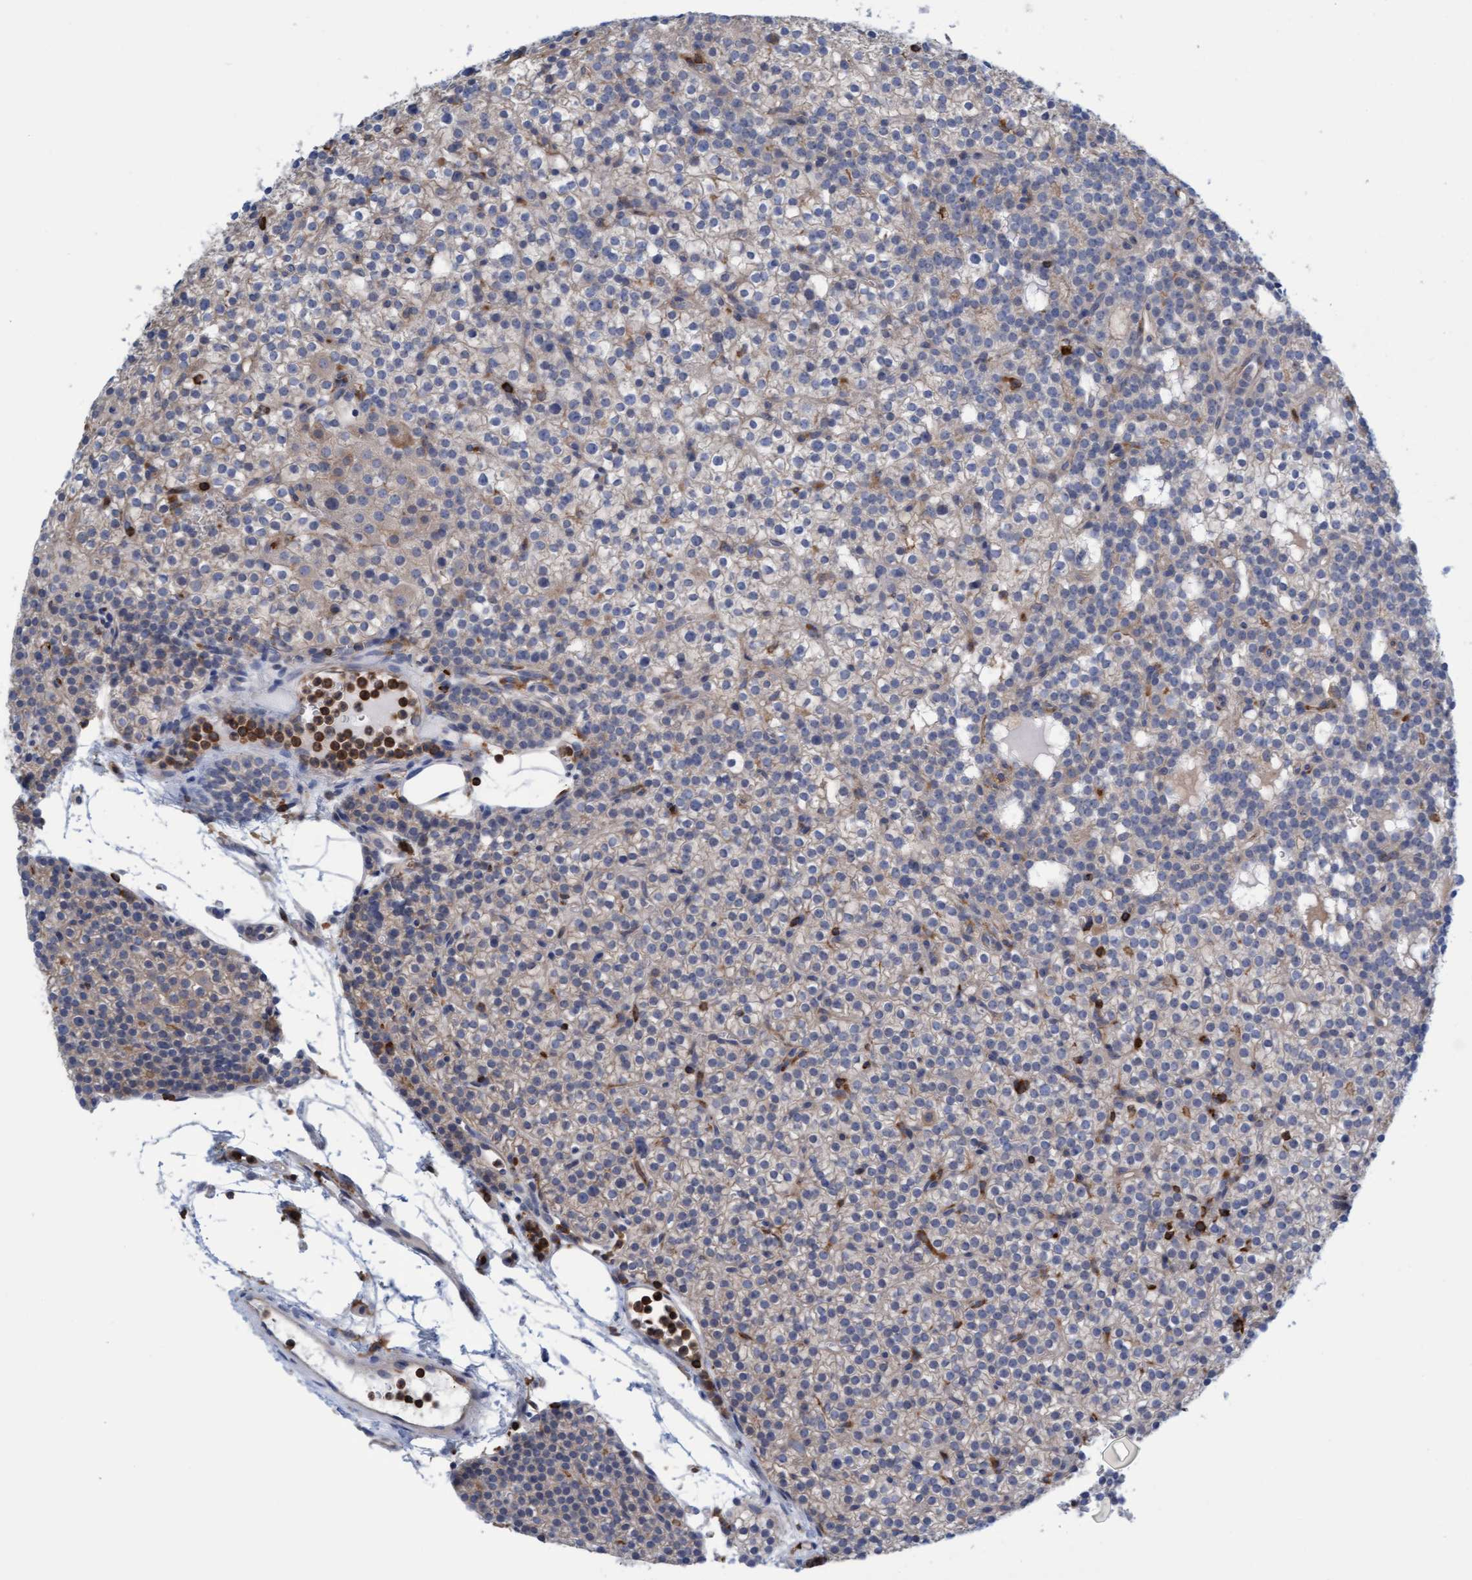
{"staining": {"intensity": "weak", "quantity": "<25%", "location": "cytoplasmic/membranous"}, "tissue": "parathyroid gland", "cell_type": "Glandular cells", "image_type": "normal", "snomed": [{"axis": "morphology", "description": "Normal tissue, NOS"}, {"axis": "morphology", "description": "Adenoma, NOS"}, {"axis": "topography", "description": "Parathyroid gland"}], "caption": "Immunohistochemistry of normal parathyroid gland displays no expression in glandular cells. The staining was performed using DAB (3,3'-diaminobenzidine) to visualize the protein expression in brown, while the nuclei were stained in blue with hematoxylin (Magnification: 20x).", "gene": "FNBP1", "patient": {"sex": "female", "age": 74}}